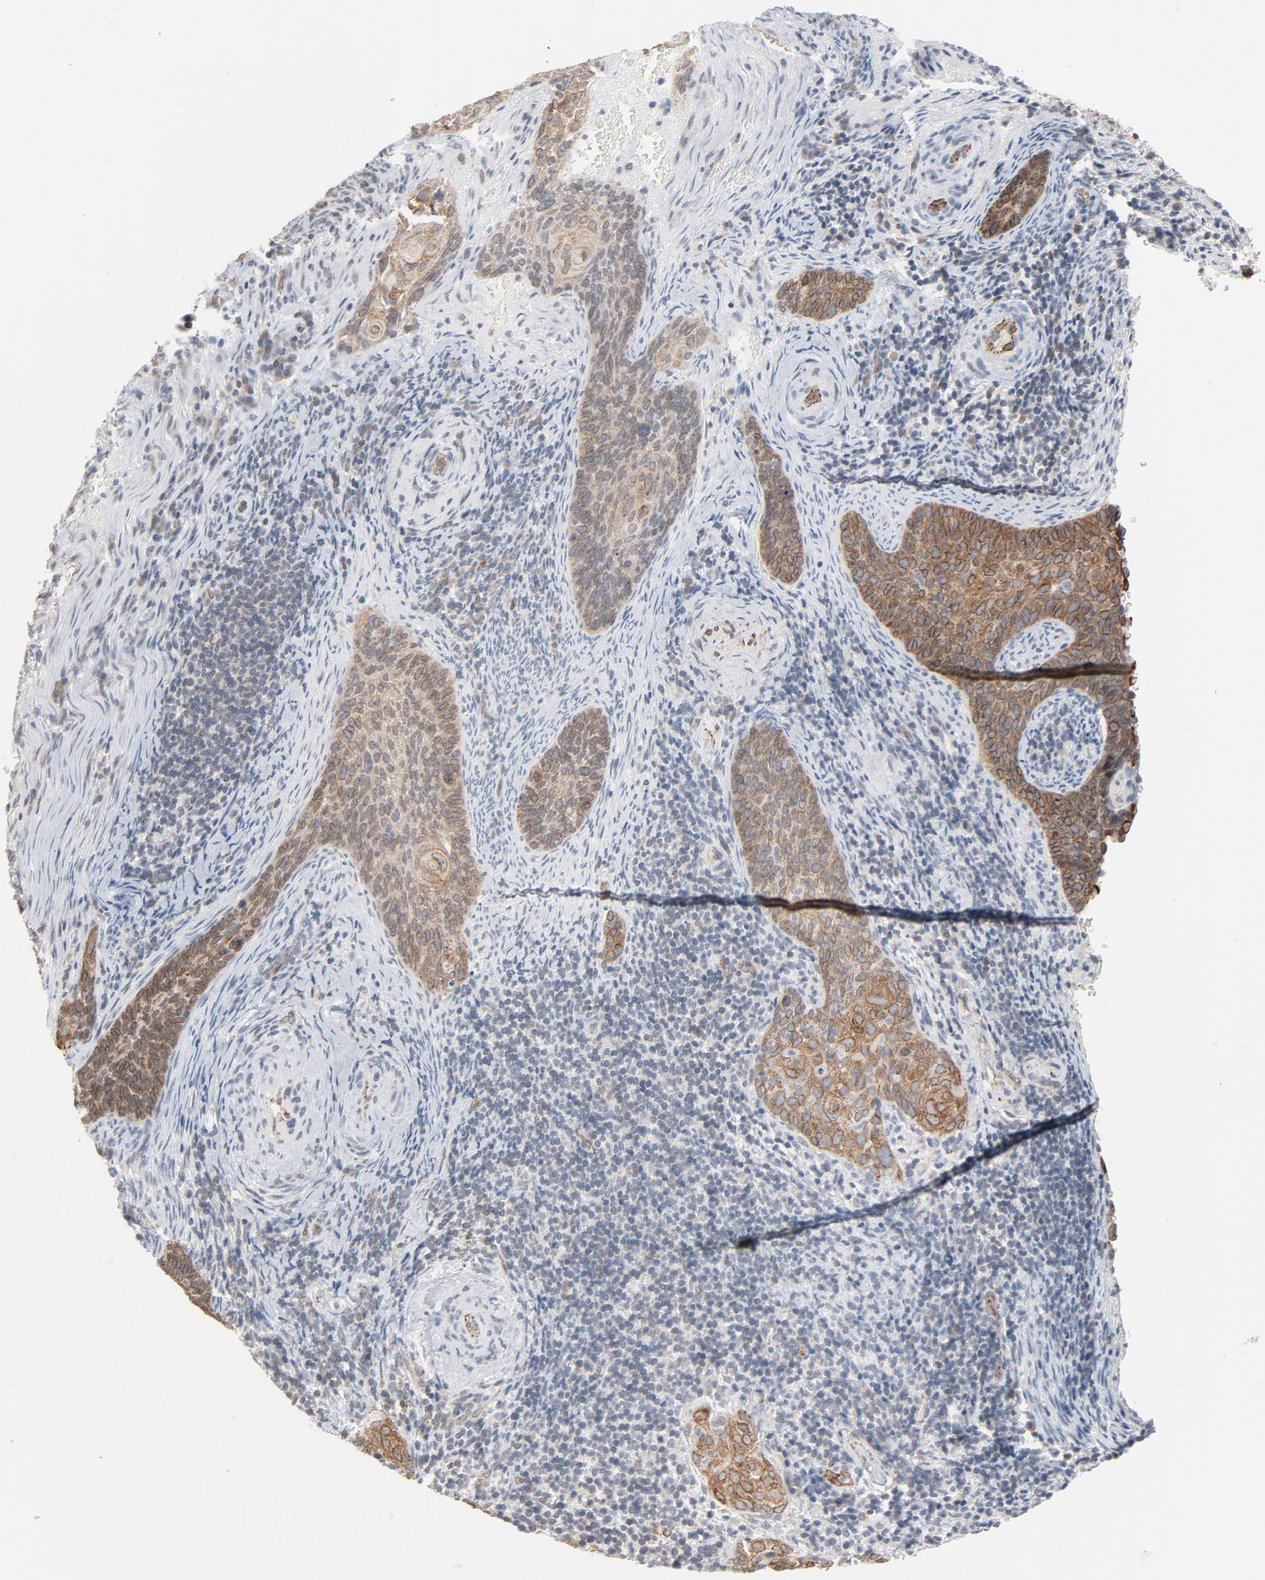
{"staining": {"intensity": "moderate", "quantity": ">75%", "location": "cytoplasmic/membranous"}, "tissue": "cervical cancer", "cell_type": "Tumor cells", "image_type": "cancer", "snomed": [{"axis": "morphology", "description": "Squamous cell carcinoma, NOS"}, {"axis": "topography", "description": "Cervix"}], "caption": "Immunohistochemical staining of human squamous cell carcinoma (cervical) demonstrates medium levels of moderate cytoplasmic/membranous protein staining in approximately >75% of tumor cells.", "gene": "ITPR3", "patient": {"sex": "female", "age": 33}}